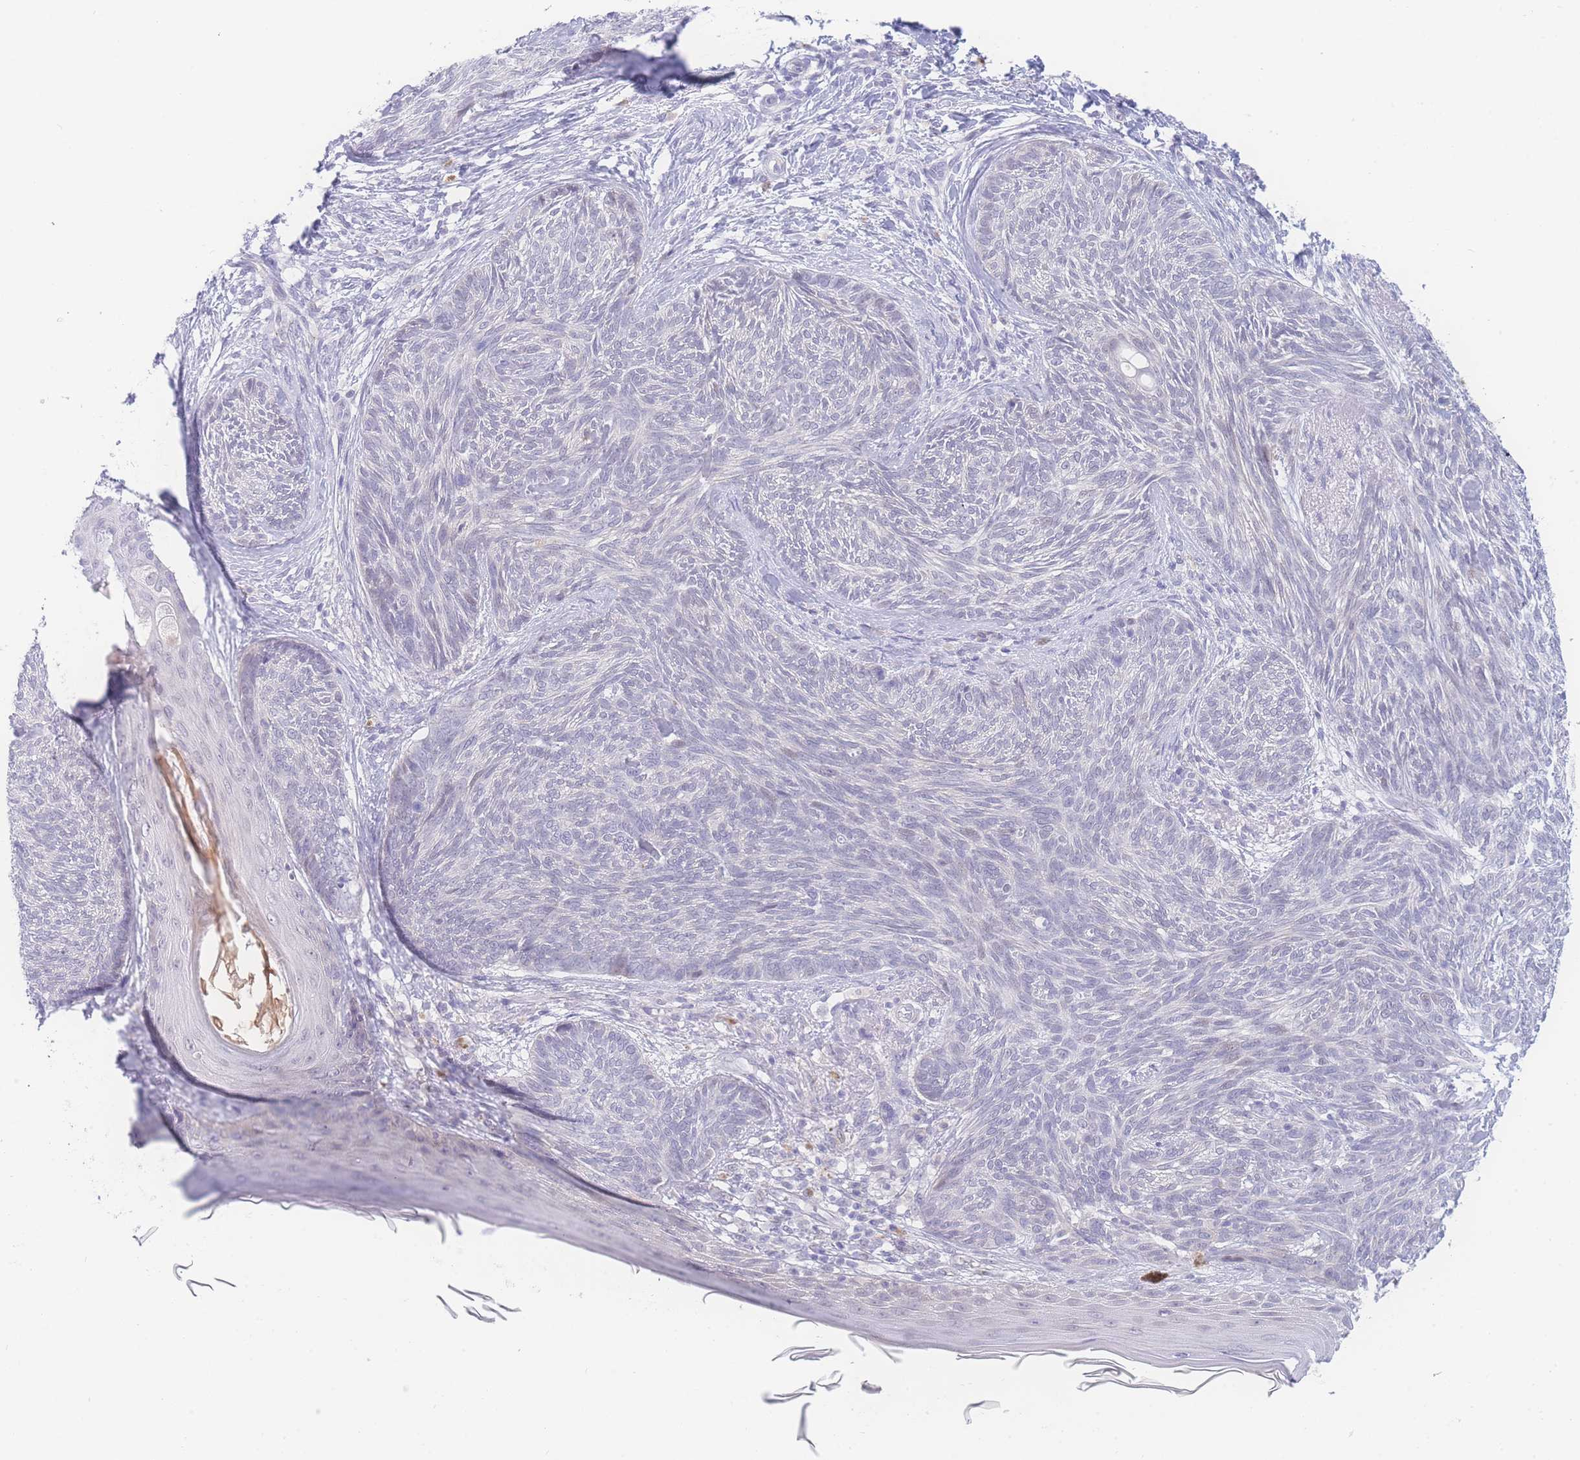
{"staining": {"intensity": "negative", "quantity": "none", "location": "none"}, "tissue": "skin cancer", "cell_type": "Tumor cells", "image_type": "cancer", "snomed": [{"axis": "morphology", "description": "Basal cell carcinoma"}, {"axis": "topography", "description": "Skin"}], "caption": "A micrograph of skin basal cell carcinoma stained for a protein shows no brown staining in tumor cells.", "gene": "PRSS22", "patient": {"sex": "male", "age": 73}}